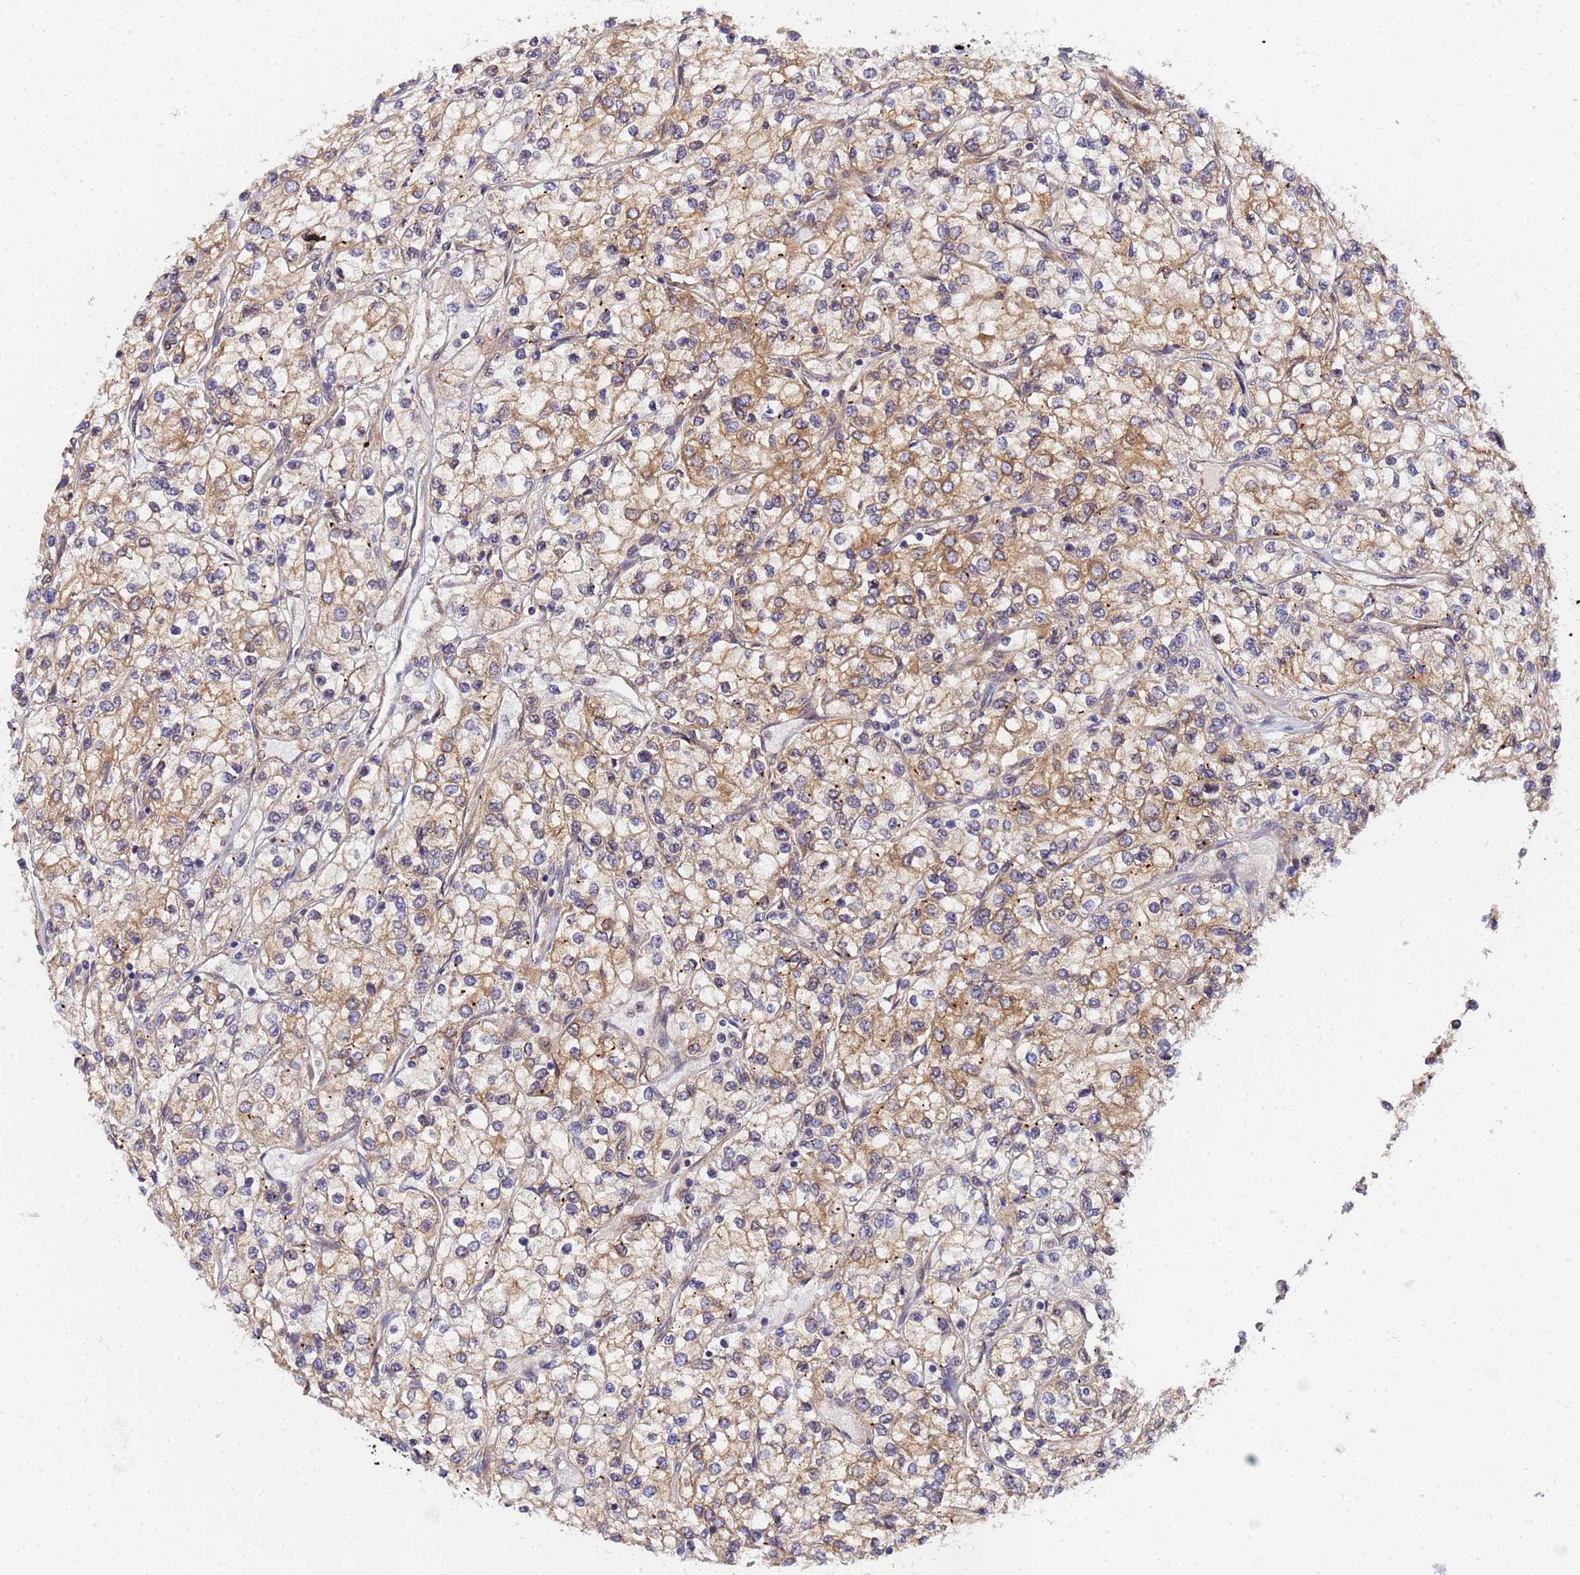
{"staining": {"intensity": "moderate", "quantity": ">75%", "location": "cytoplasmic/membranous"}, "tissue": "renal cancer", "cell_type": "Tumor cells", "image_type": "cancer", "snomed": [{"axis": "morphology", "description": "Adenocarcinoma, NOS"}, {"axis": "topography", "description": "Kidney"}], "caption": "An immunohistochemistry photomicrograph of tumor tissue is shown. Protein staining in brown labels moderate cytoplasmic/membranous positivity in renal cancer within tumor cells. (DAB (3,3'-diaminobenzidine) IHC with brightfield microscopy, high magnification).", "gene": "UNC93B1", "patient": {"sex": "male", "age": 80}}